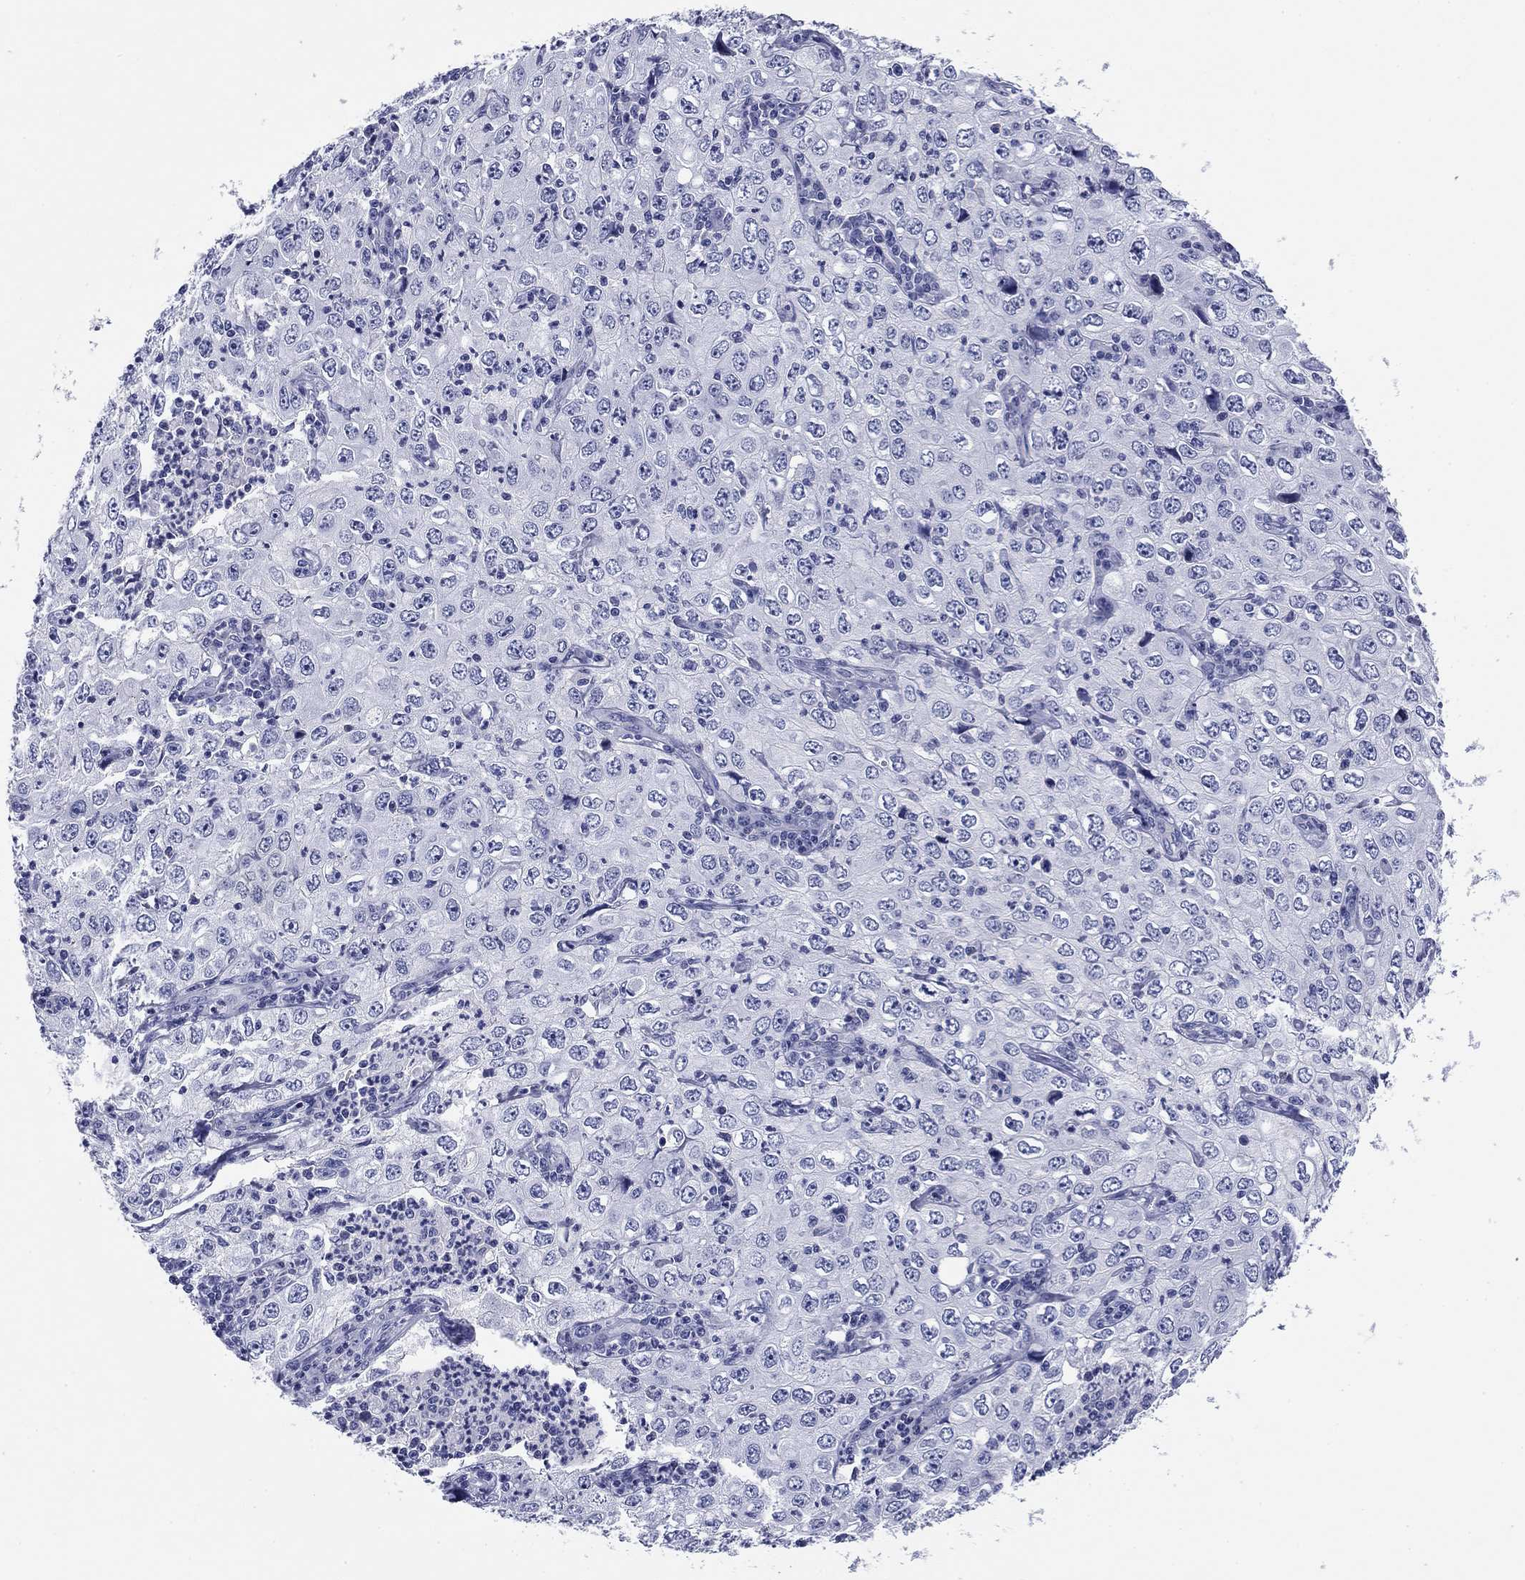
{"staining": {"intensity": "negative", "quantity": "none", "location": "none"}, "tissue": "cervical cancer", "cell_type": "Tumor cells", "image_type": "cancer", "snomed": [{"axis": "morphology", "description": "Squamous cell carcinoma, NOS"}, {"axis": "topography", "description": "Cervix"}], "caption": "This is an immunohistochemistry (IHC) micrograph of human cervical cancer (squamous cell carcinoma). There is no positivity in tumor cells.", "gene": "KCNH1", "patient": {"sex": "female", "age": 24}}